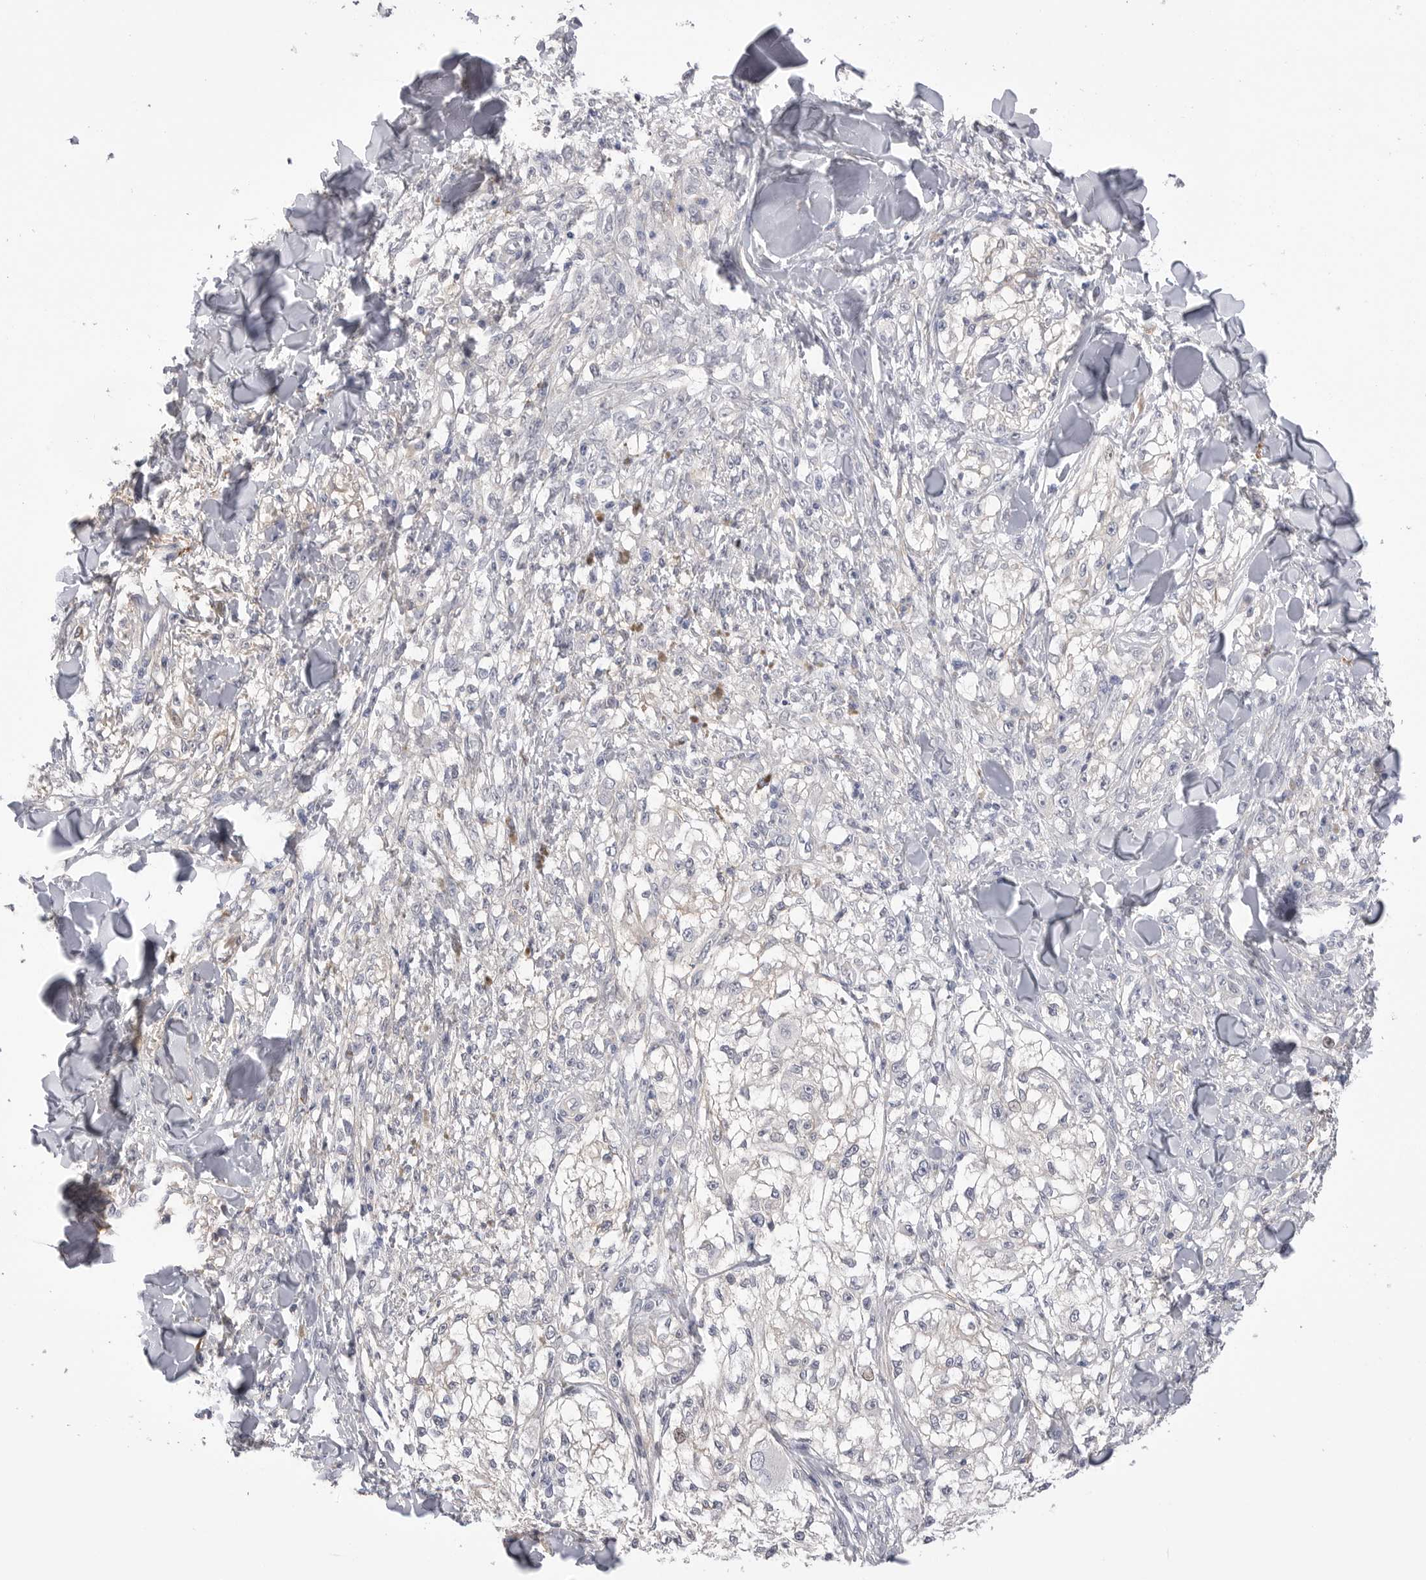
{"staining": {"intensity": "negative", "quantity": "none", "location": "none"}, "tissue": "melanoma", "cell_type": "Tumor cells", "image_type": "cancer", "snomed": [{"axis": "morphology", "description": "Malignant melanoma, NOS"}, {"axis": "topography", "description": "Skin of head"}], "caption": "The histopathology image exhibits no staining of tumor cells in malignant melanoma.", "gene": "AKAP12", "patient": {"sex": "male", "age": 83}}